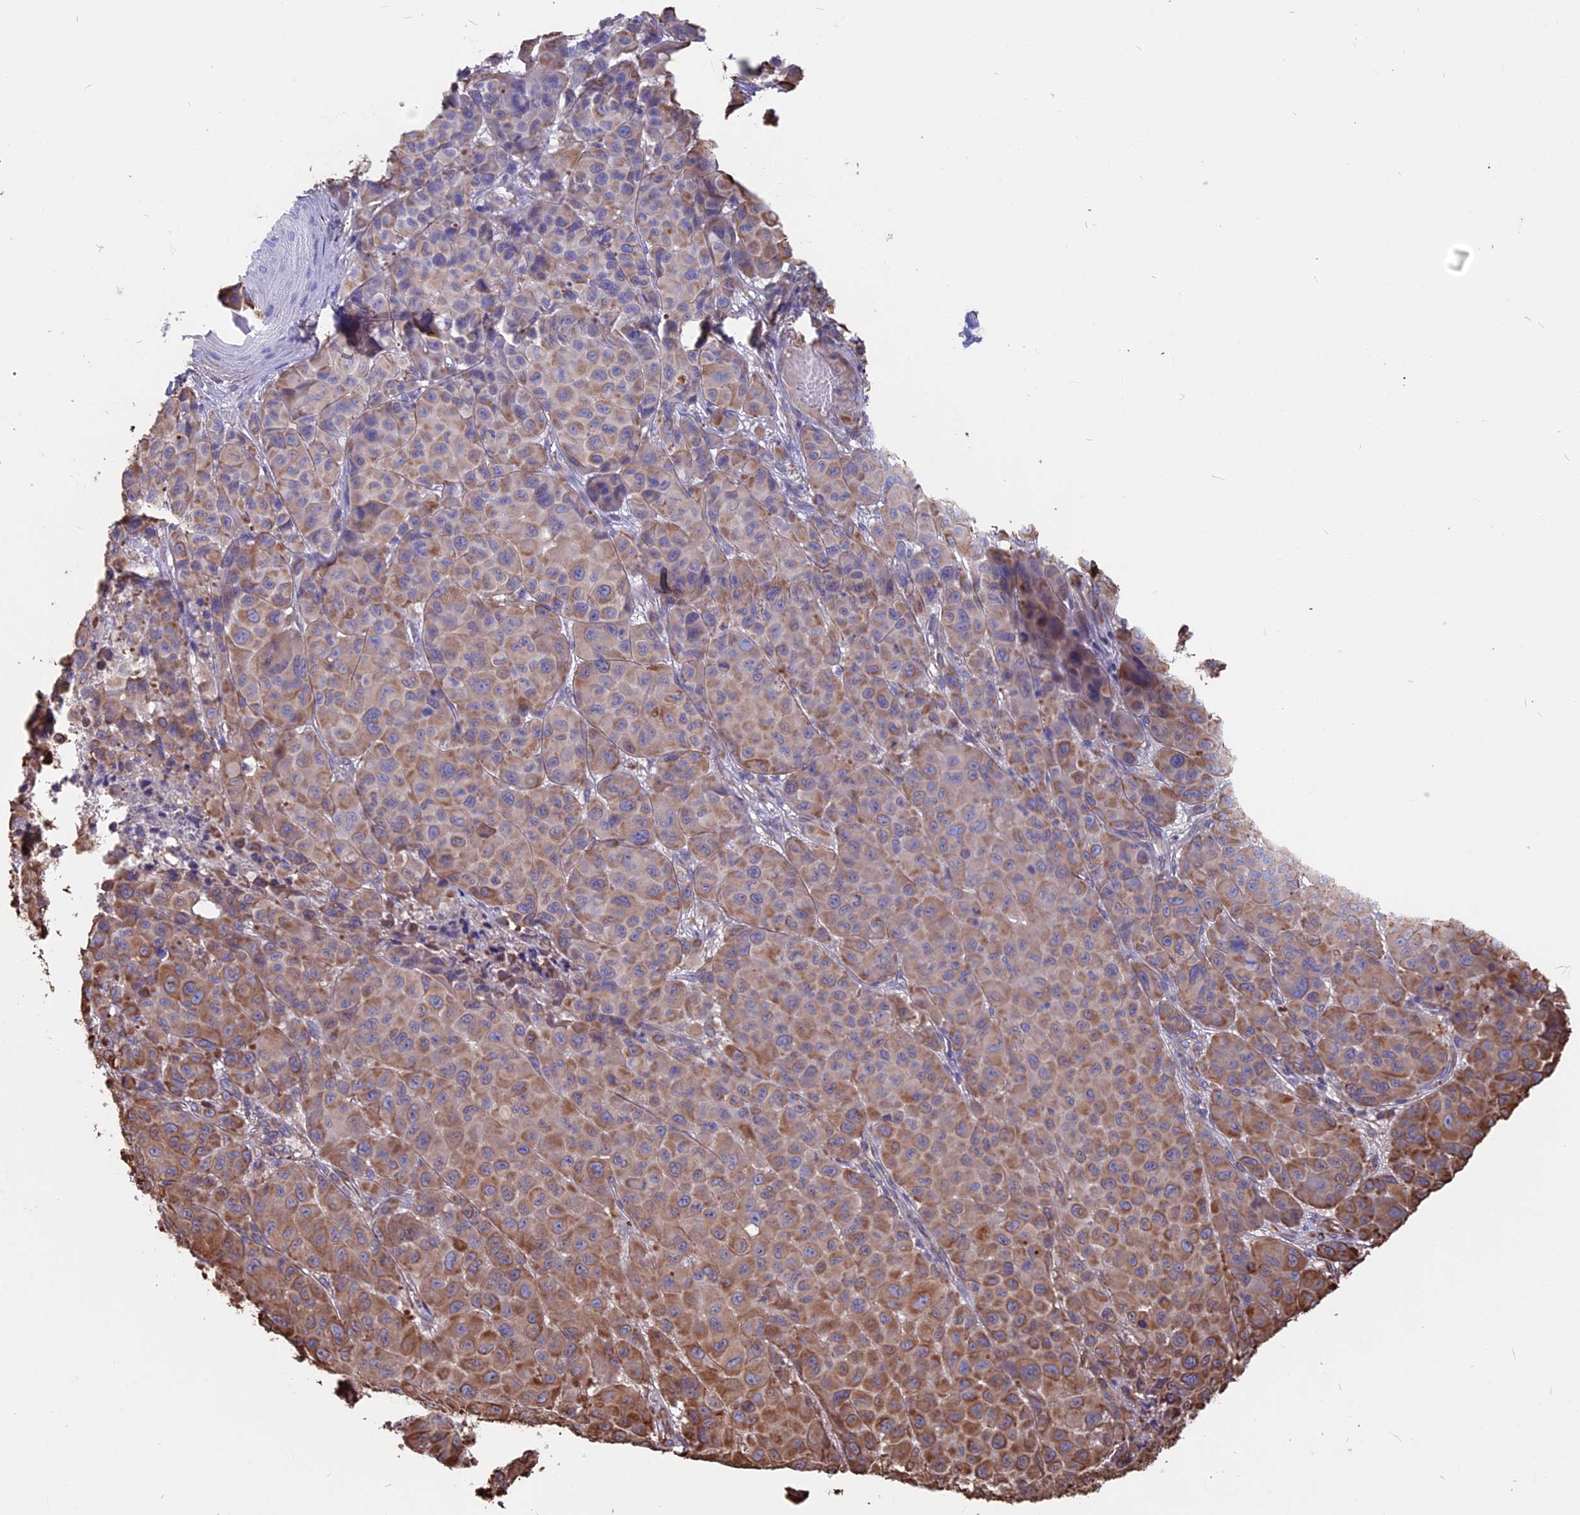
{"staining": {"intensity": "moderate", "quantity": ">75%", "location": "cytoplasmic/membranous"}, "tissue": "melanoma", "cell_type": "Tumor cells", "image_type": "cancer", "snomed": [{"axis": "morphology", "description": "Malignant melanoma, NOS"}, {"axis": "topography", "description": "Skin"}], "caption": "Approximately >75% of tumor cells in malignant melanoma exhibit moderate cytoplasmic/membranous protein staining as visualized by brown immunohistochemical staining.", "gene": "SEH1L", "patient": {"sex": "male", "age": 73}}